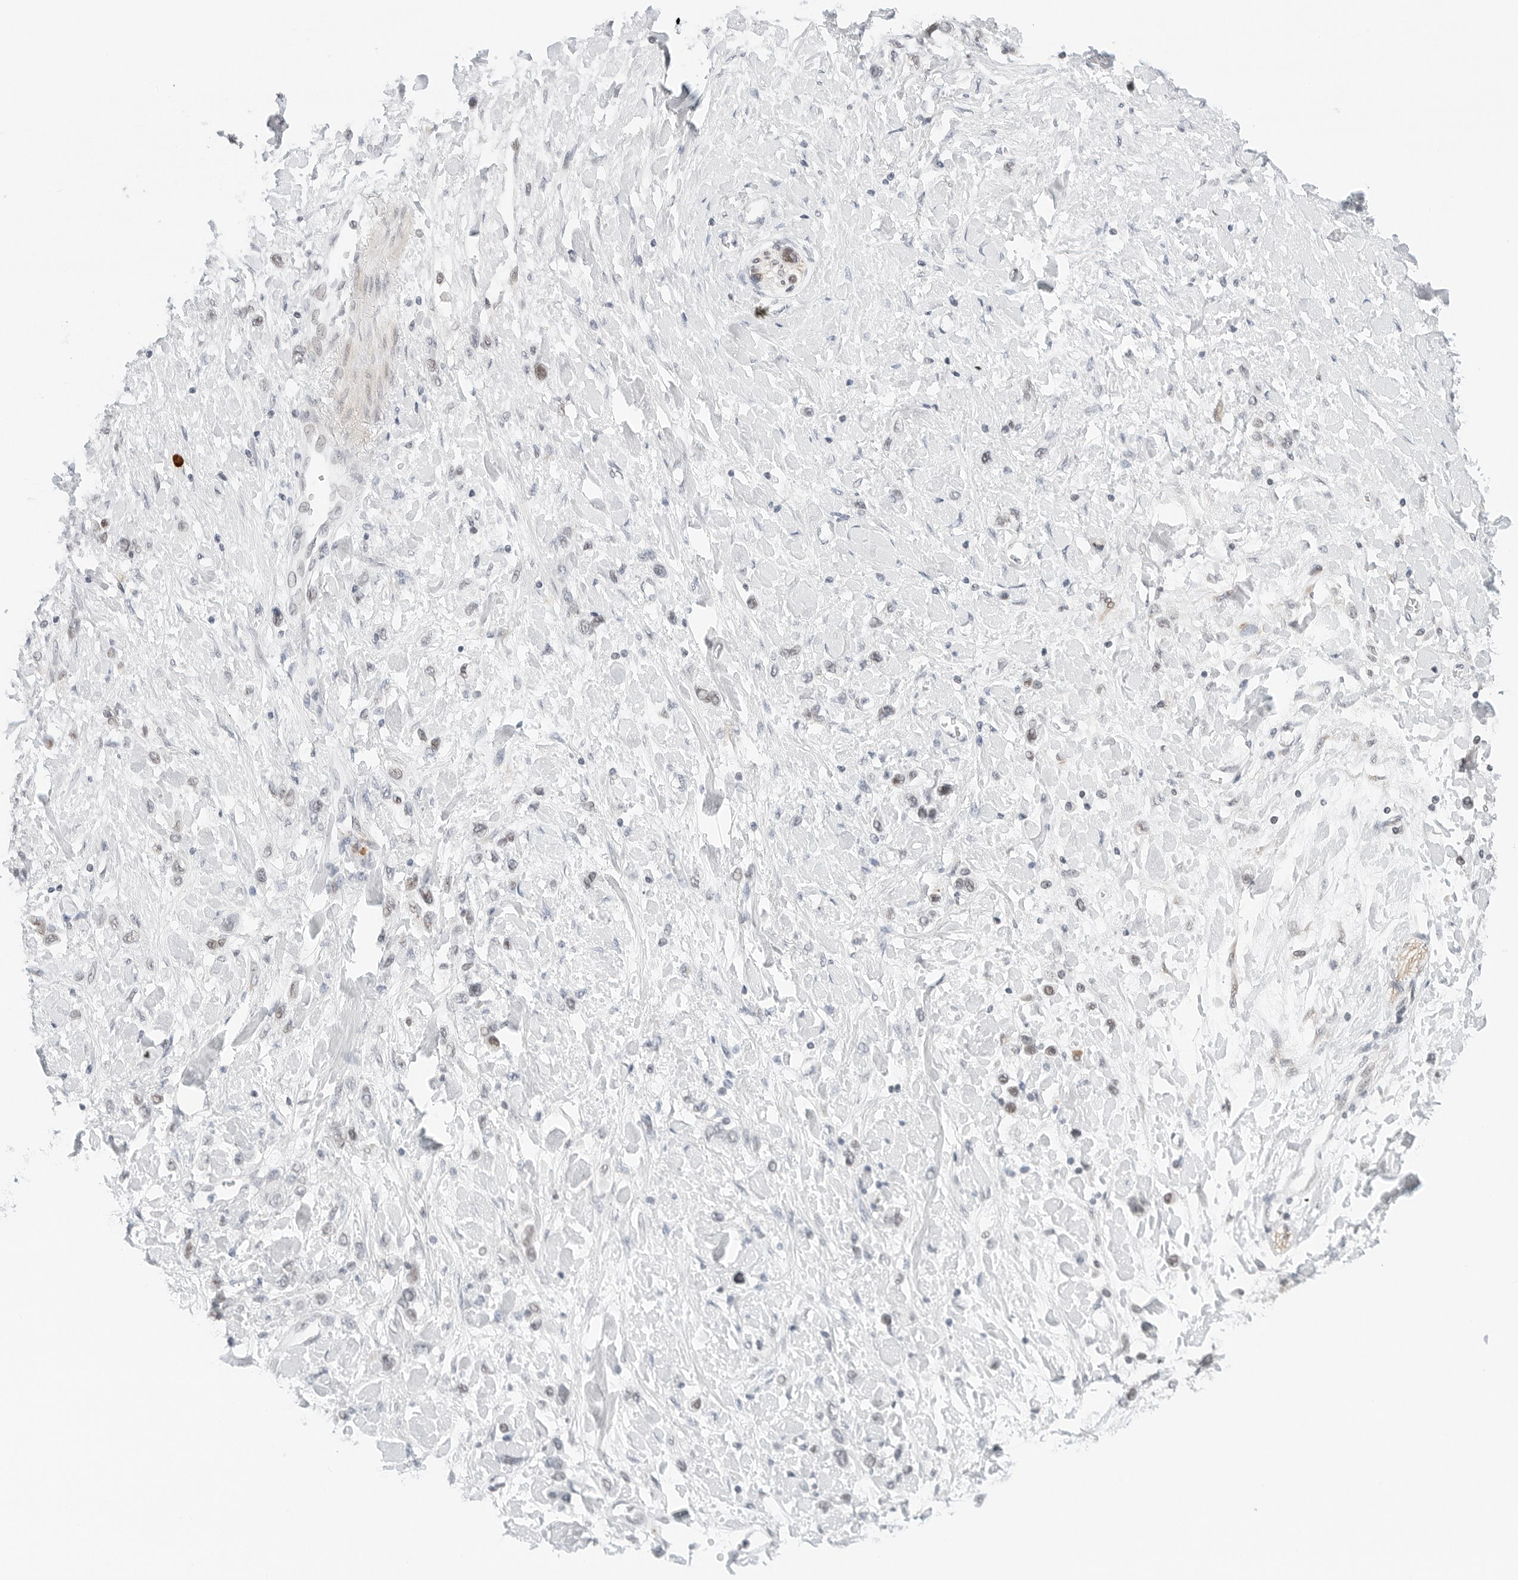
{"staining": {"intensity": "negative", "quantity": "none", "location": "none"}, "tissue": "stomach cancer", "cell_type": "Tumor cells", "image_type": "cancer", "snomed": [{"axis": "morphology", "description": "Adenocarcinoma, NOS"}, {"axis": "topography", "description": "Stomach"}], "caption": "DAB (3,3'-diaminobenzidine) immunohistochemical staining of human adenocarcinoma (stomach) exhibits no significant expression in tumor cells.", "gene": "PARP10", "patient": {"sex": "female", "age": 65}}